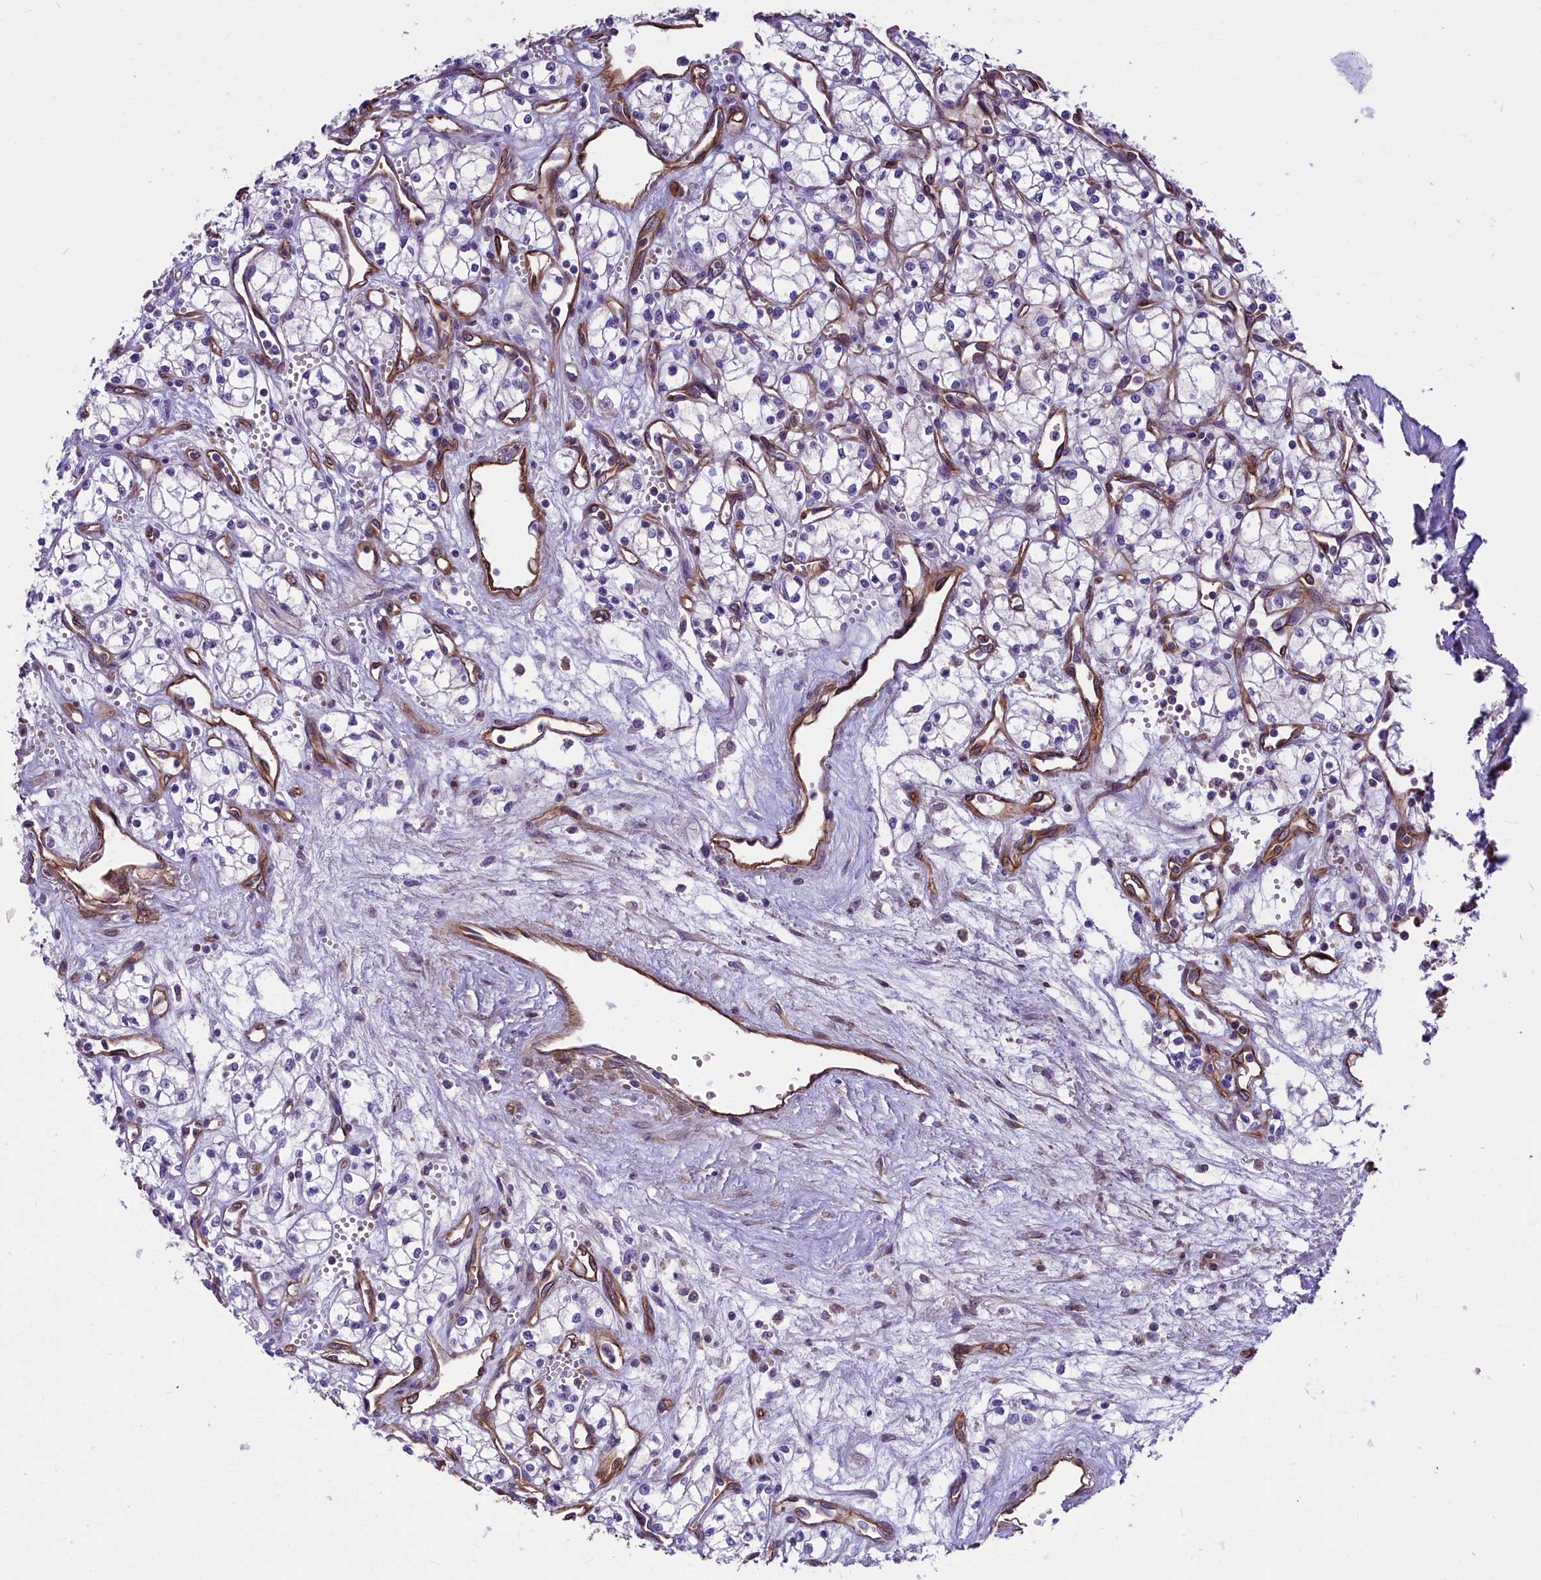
{"staining": {"intensity": "negative", "quantity": "none", "location": "none"}, "tissue": "renal cancer", "cell_type": "Tumor cells", "image_type": "cancer", "snomed": [{"axis": "morphology", "description": "Adenocarcinoma, NOS"}, {"axis": "topography", "description": "Kidney"}], "caption": "DAB (3,3'-diaminobenzidine) immunohistochemical staining of renal cancer shows no significant staining in tumor cells.", "gene": "MED20", "patient": {"sex": "male", "age": 59}}